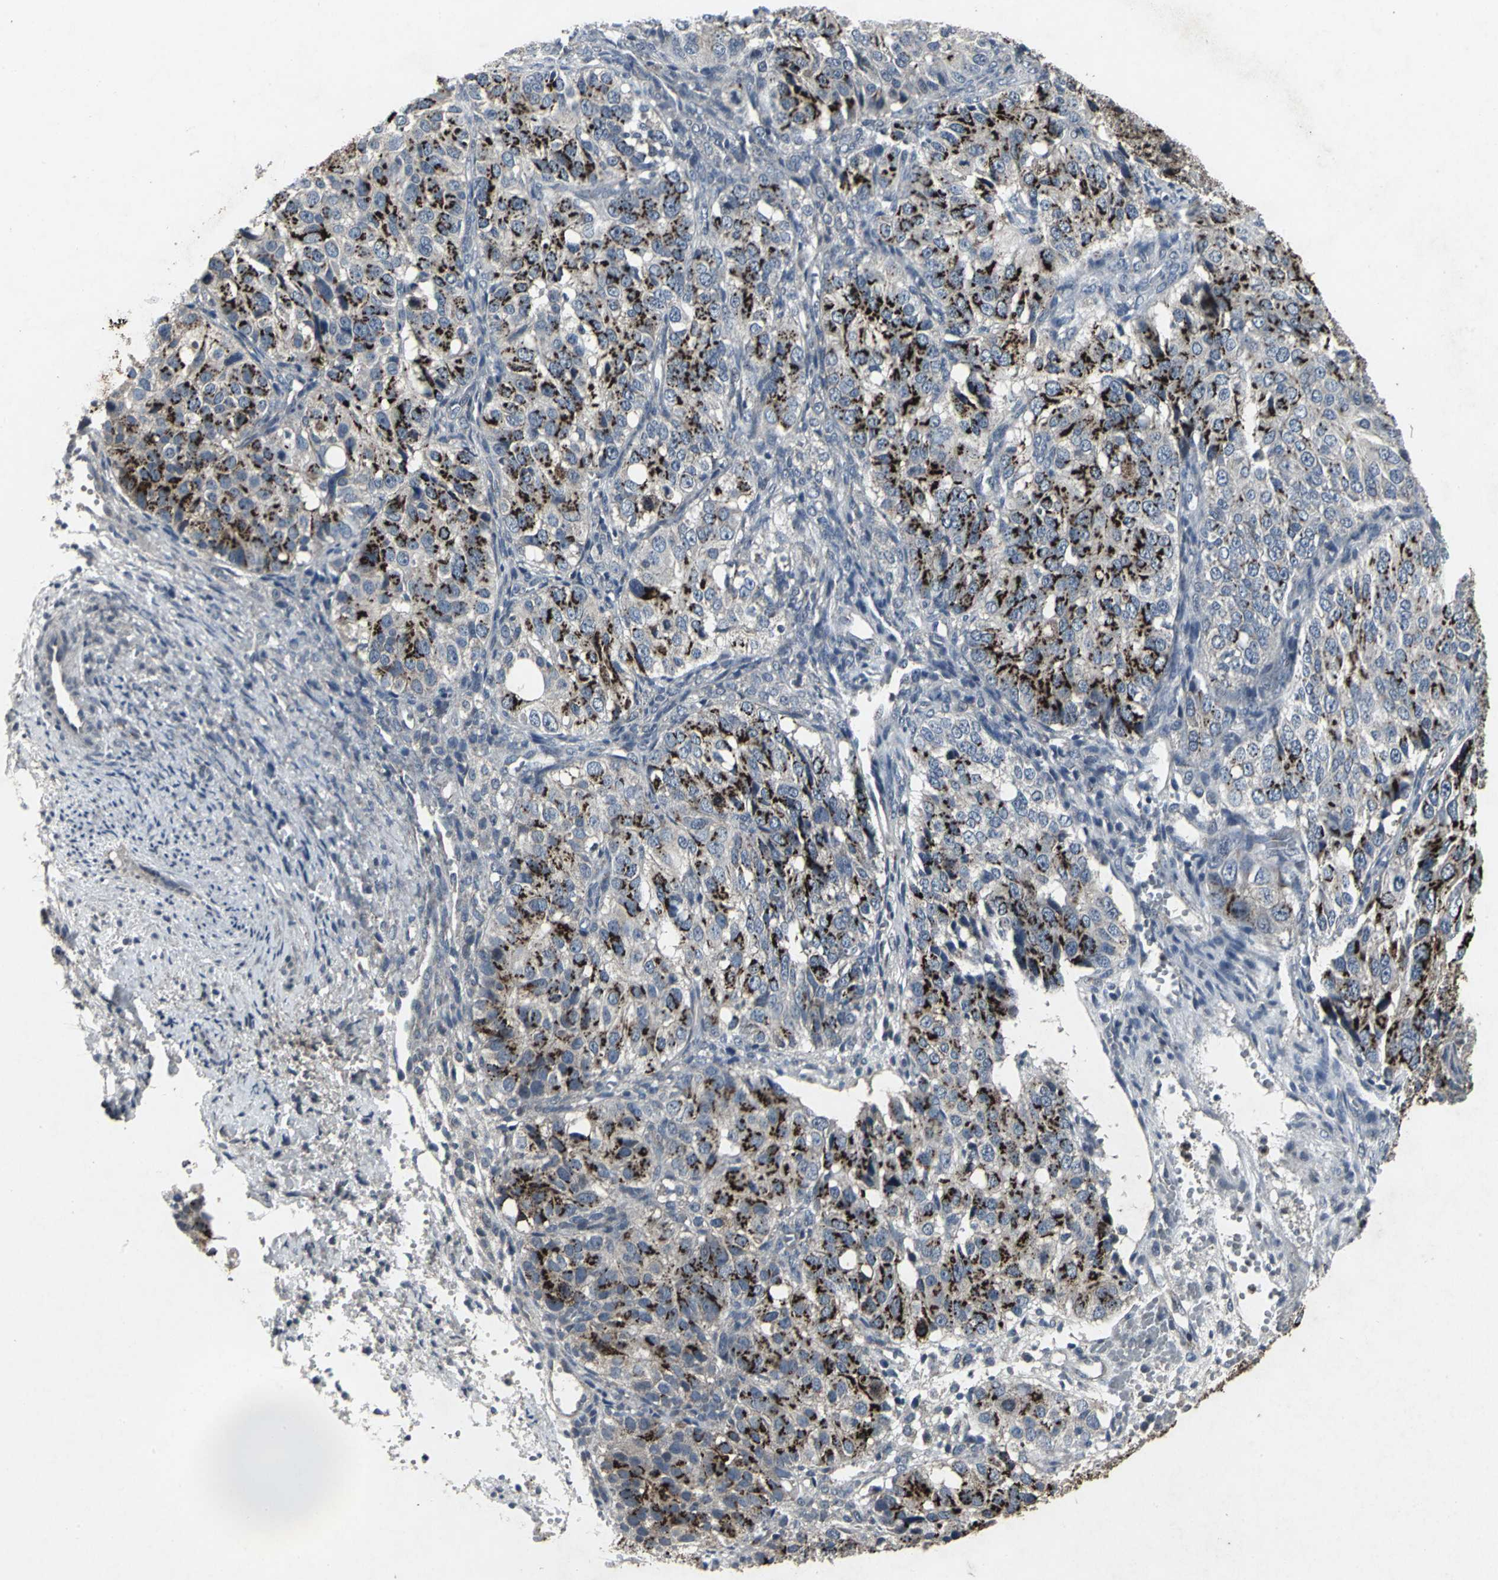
{"staining": {"intensity": "strong", "quantity": "25%-75%", "location": "cytoplasmic/membranous"}, "tissue": "ovarian cancer", "cell_type": "Tumor cells", "image_type": "cancer", "snomed": [{"axis": "morphology", "description": "Carcinoma, endometroid"}, {"axis": "topography", "description": "Ovary"}], "caption": "This is a micrograph of IHC staining of endometroid carcinoma (ovarian), which shows strong positivity in the cytoplasmic/membranous of tumor cells.", "gene": "BMP4", "patient": {"sex": "female", "age": 51}}